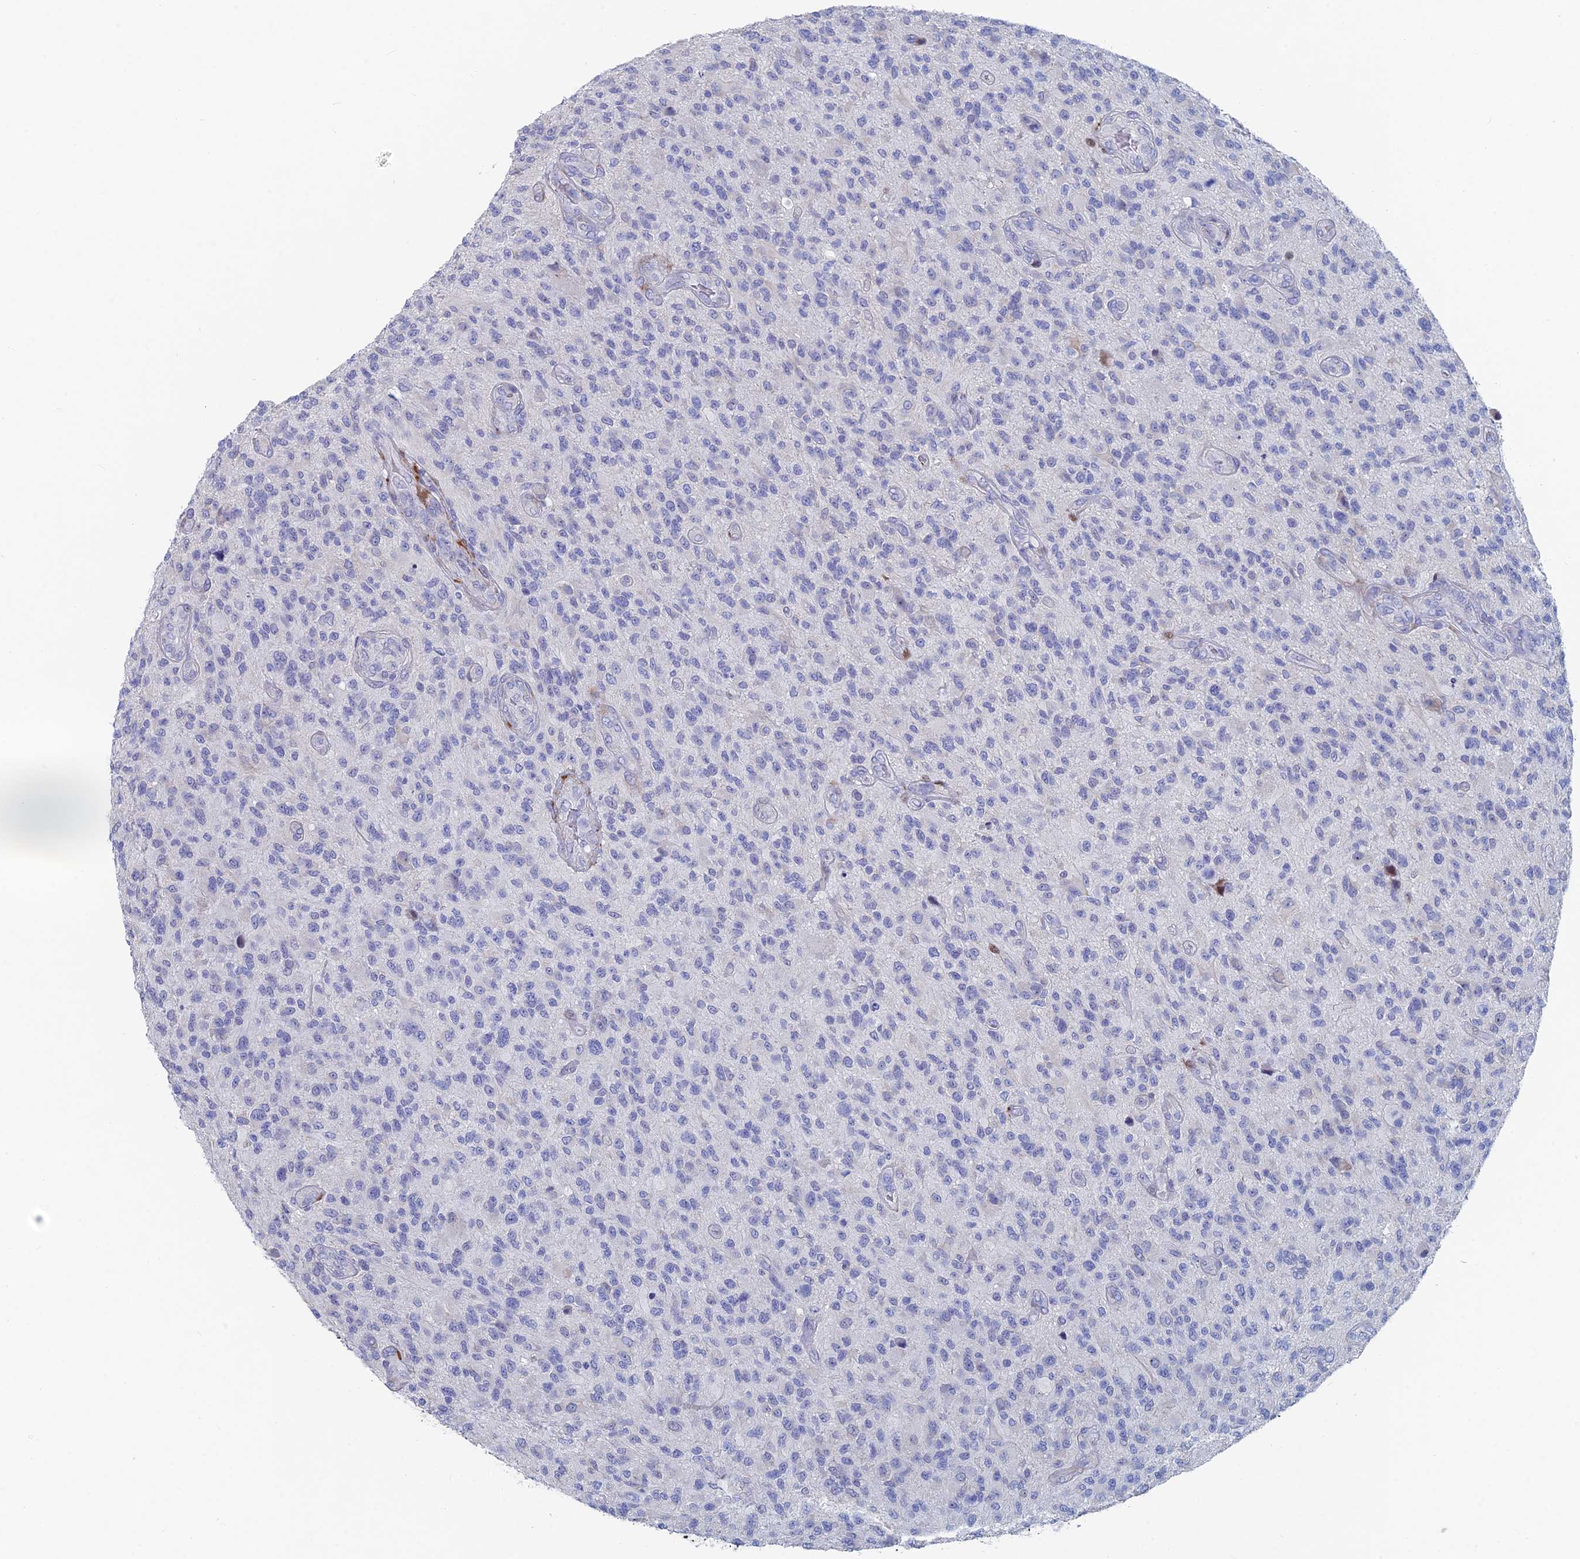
{"staining": {"intensity": "negative", "quantity": "none", "location": "none"}, "tissue": "glioma", "cell_type": "Tumor cells", "image_type": "cancer", "snomed": [{"axis": "morphology", "description": "Glioma, malignant, High grade"}, {"axis": "topography", "description": "Brain"}], "caption": "Human malignant glioma (high-grade) stained for a protein using immunohistochemistry (IHC) displays no positivity in tumor cells.", "gene": "DRGX", "patient": {"sex": "male", "age": 47}}